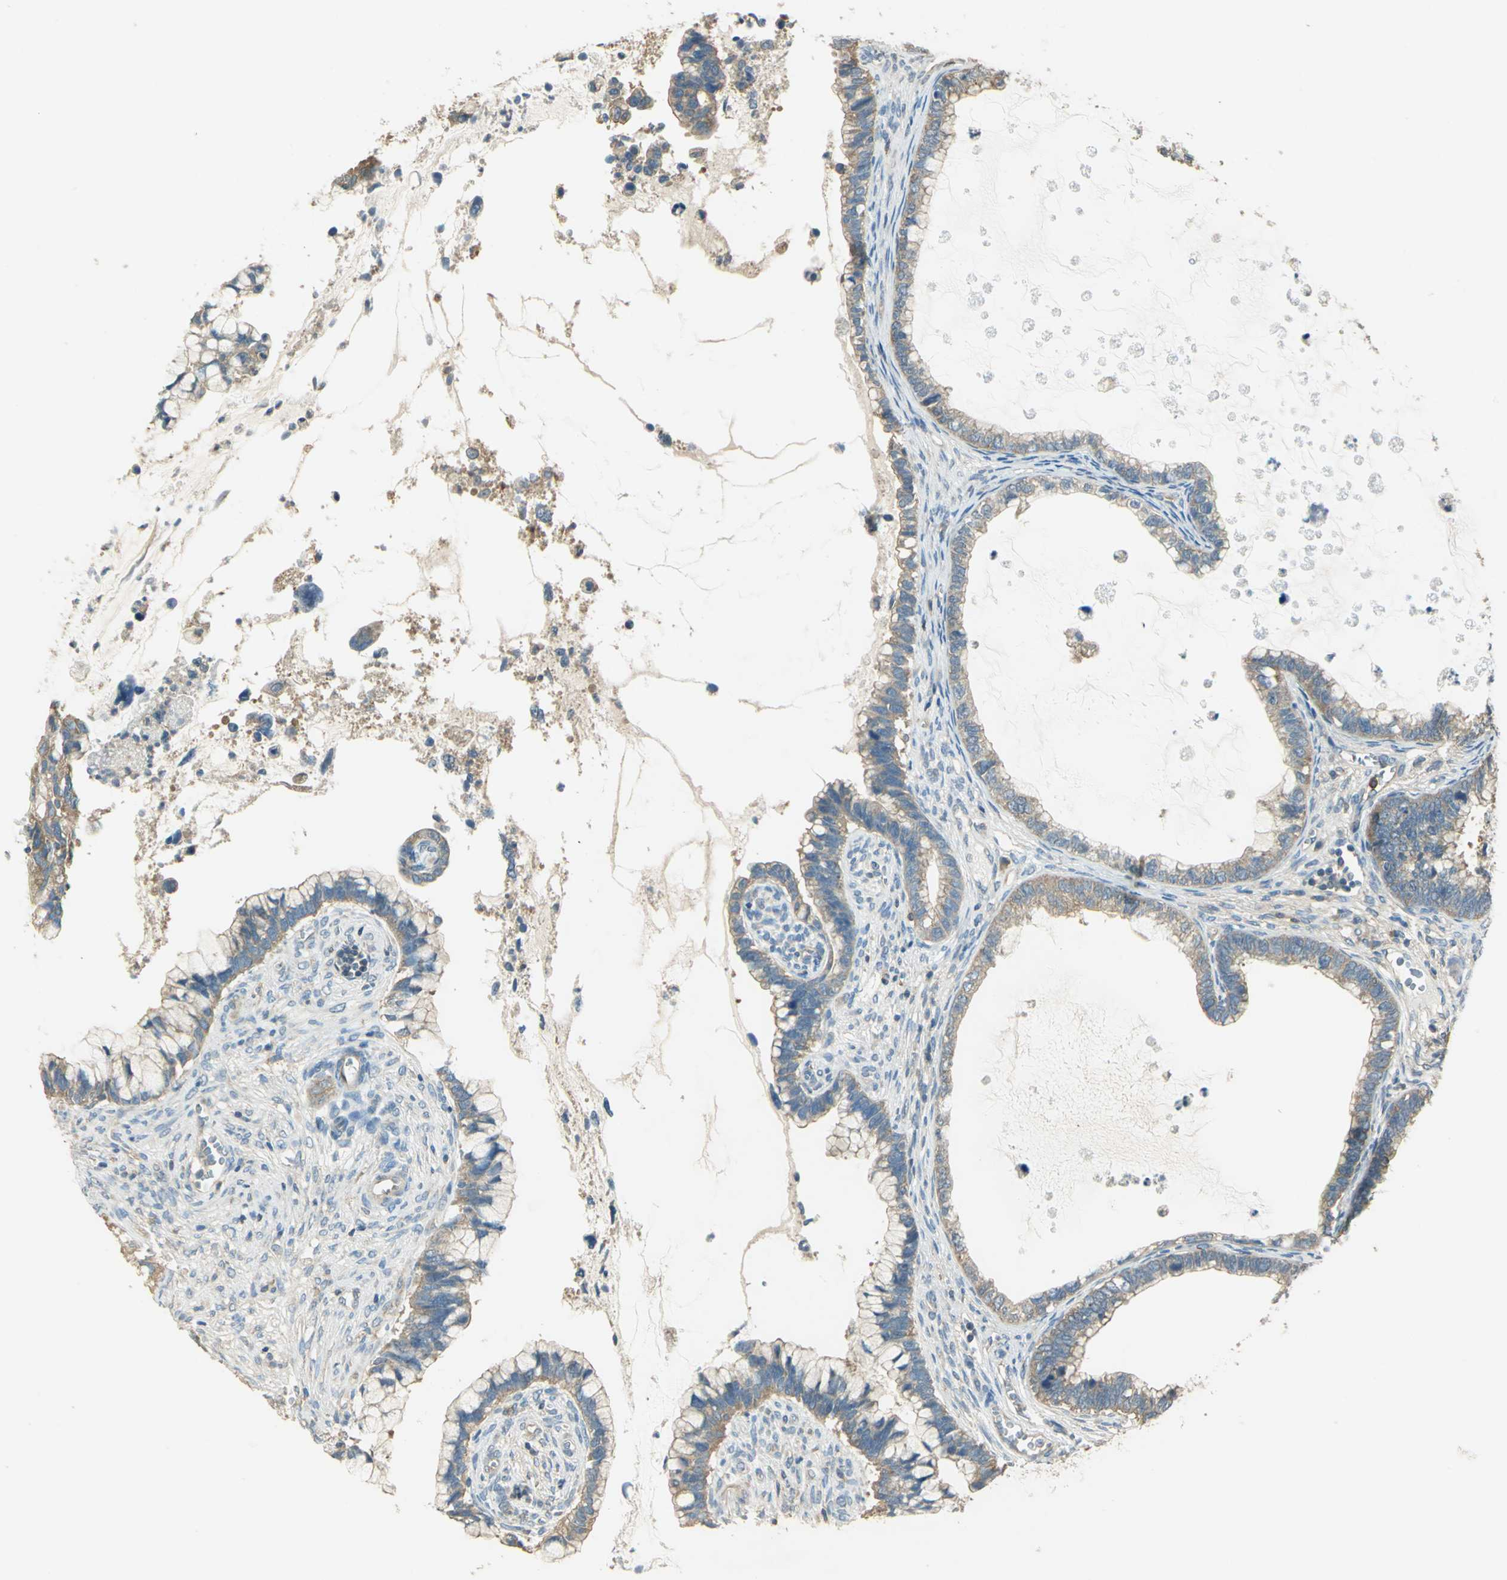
{"staining": {"intensity": "moderate", "quantity": ">75%", "location": "cytoplasmic/membranous"}, "tissue": "cervical cancer", "cell_type": "Tumor cells", "image_type": "cancer", "snomed": [{"axis": "morphology", "description": "Adenocarcinoma, NOS"}, {"axis": "topography", "description": "Cervix"}], "caption": "This micrograph shows immunohistochemistry (IHC) staining of adenocarcinoma (cervical), with medium moderate cytoplasmic/membranous positivity in approximately >75% of tumor cells.", "gene": "SHC2", "patient": {"sex": "female", "age": 44}}